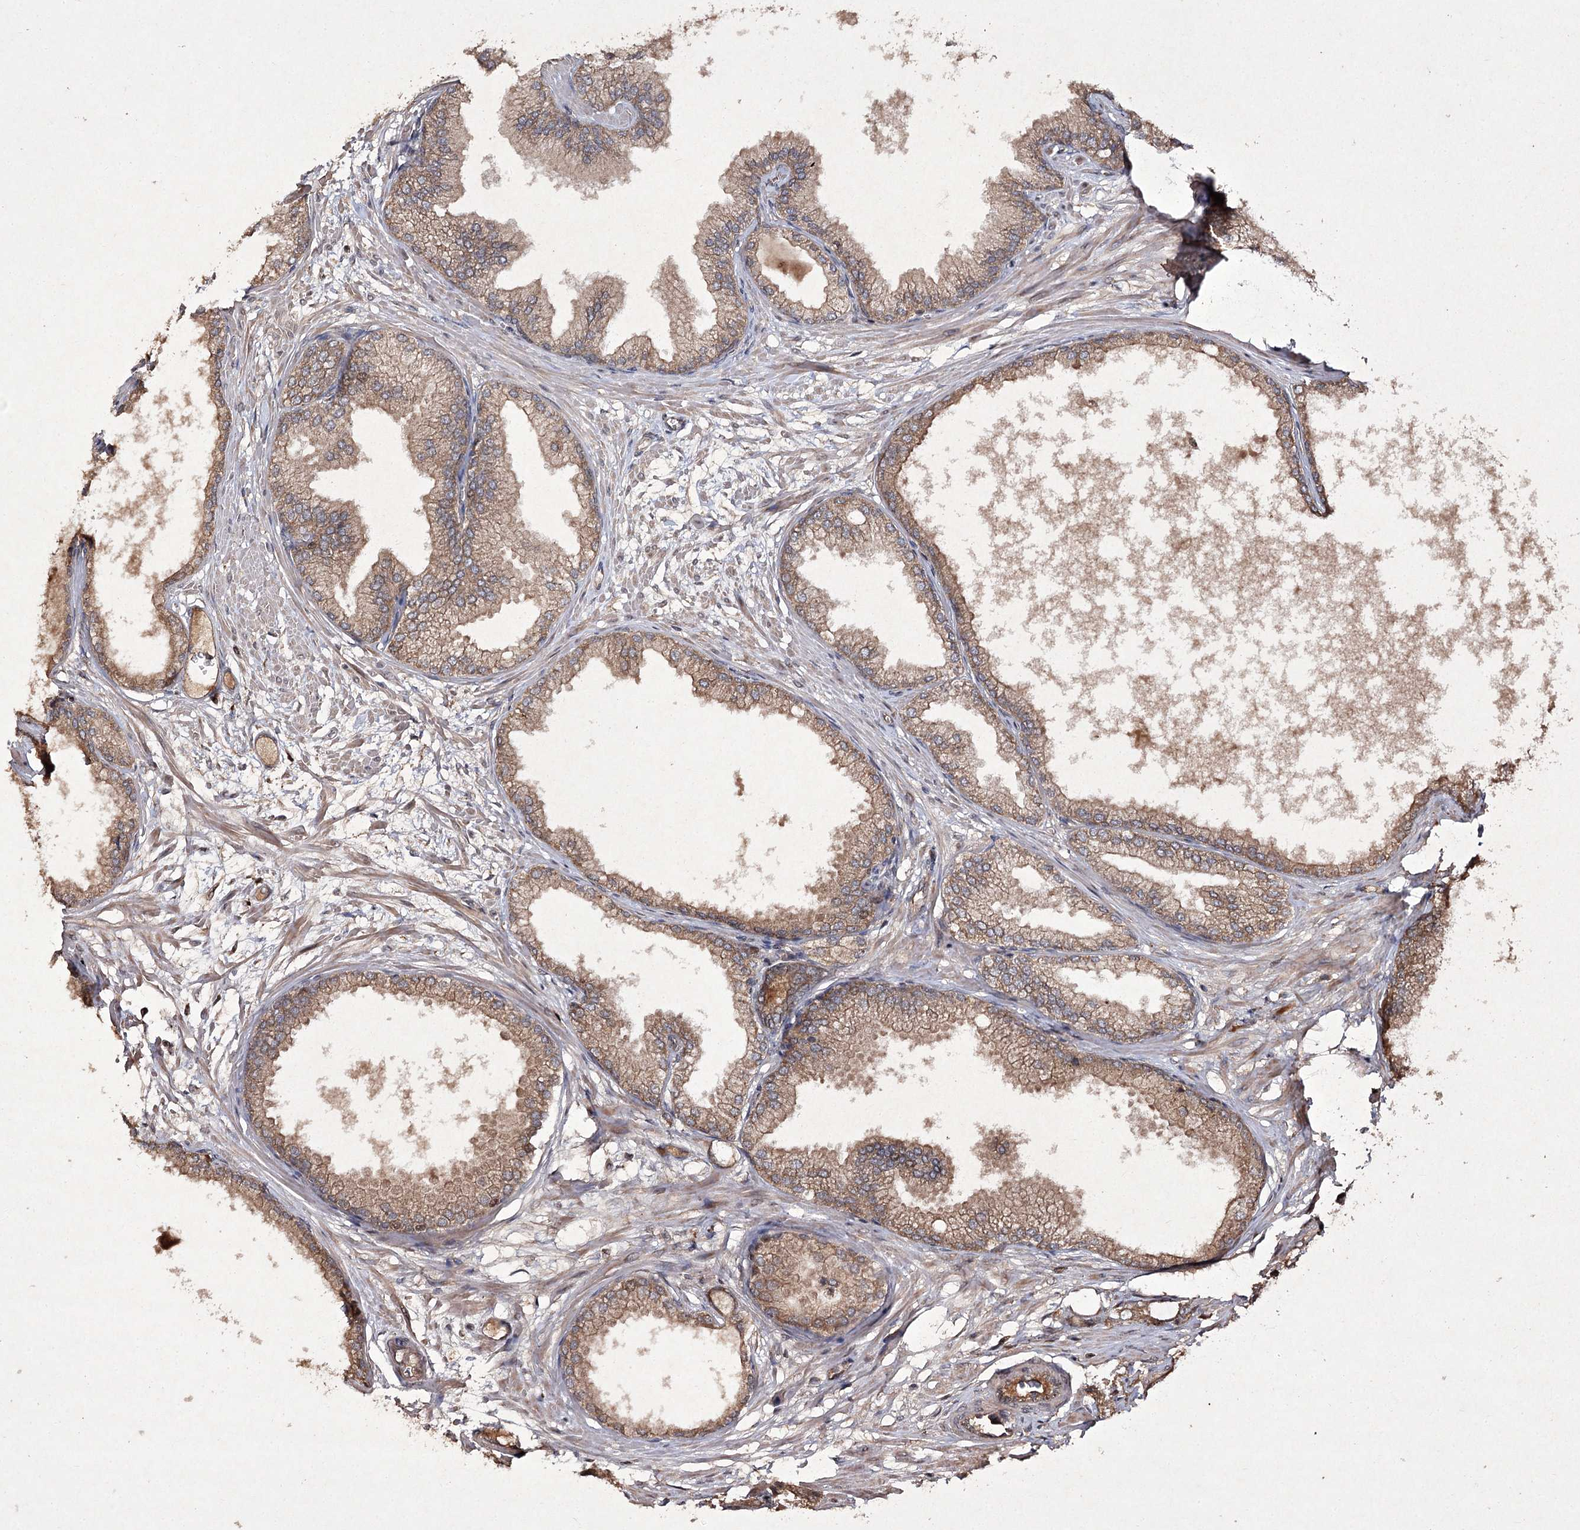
{"staining": {"intensity": "moderate", "quantity": ">75%", "location": "cytoplasmic/membranous"}, "tissue": "prostate cancer", "cell_type": "Tumor cells", "image_type": "cancer", "snomed": [{"axis": "morphology", "description": "Adenocarcinoma, Low grade"}, {"axis": "topography", "description": "Prostate"}], "caption": "Immunohistochemical staining of human prostate low-grade adenocarcinoma exhibits medium levels of moderate cytoplasmic/membranous staining in approximately >75% of tumor cells. The staining was performed using DAB, with brown indicating positive protein expression. Nuclei are stained blue with hematoxylin.", "gene": "FANCL", "patient": {"sex": "male", "age": 63}}